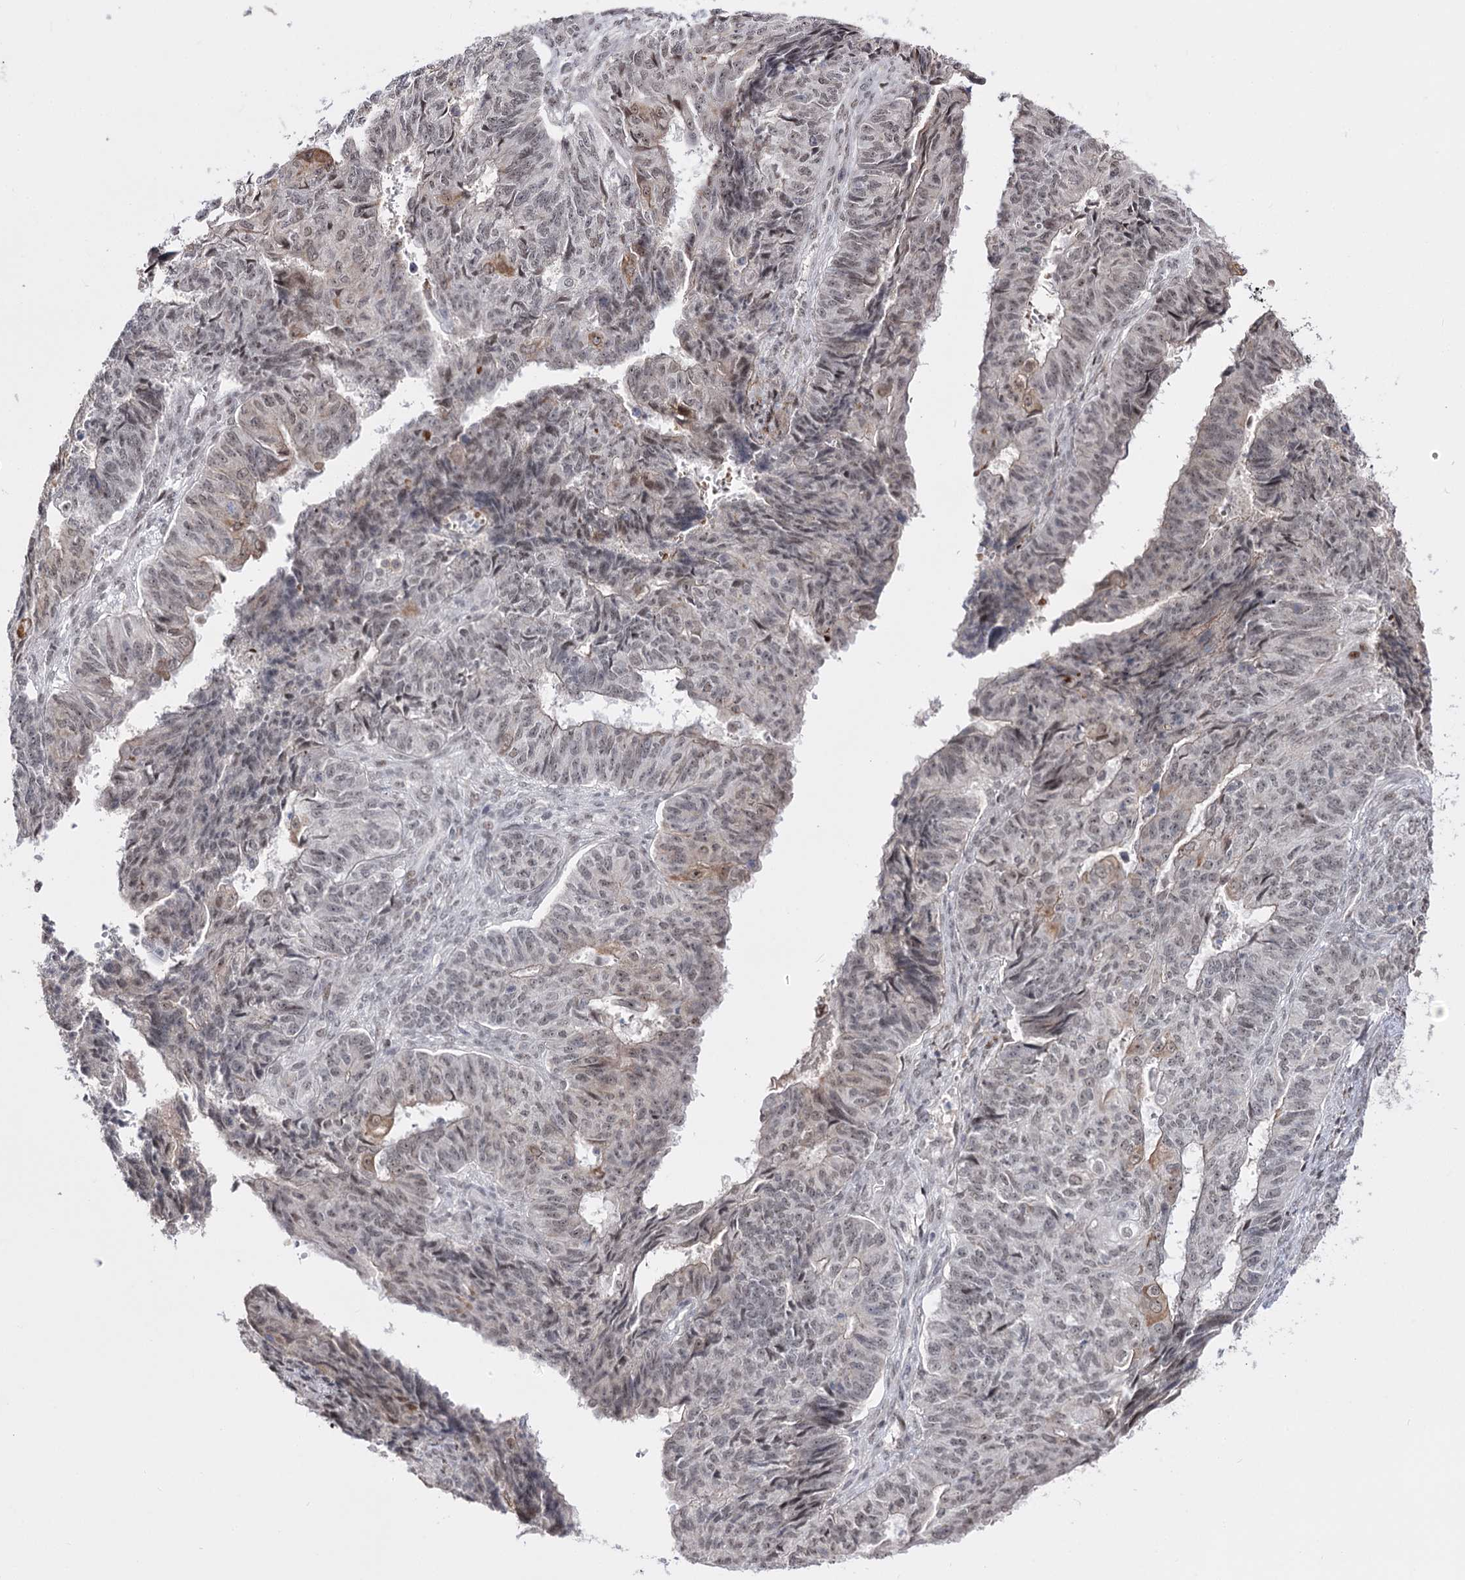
{"staining": {"intensity": "weak", "quantity": "<25%", "location": "nuclear"}, "tissue": "endometrial cancer", "cell_type": "Tumor cells", "image_type": "cancer", "snomed": [{"axis": "morphology", "description": "Adenocarcinoma, NOS"}, {"axis": "topography", "description": "Endometrium"}], "caption": "Image shows no protein staining in tumor cells of endometrial adenocarcinoma tissue.", "gene": "STOX1", "patient": {"sex": "female", "age": 32}}